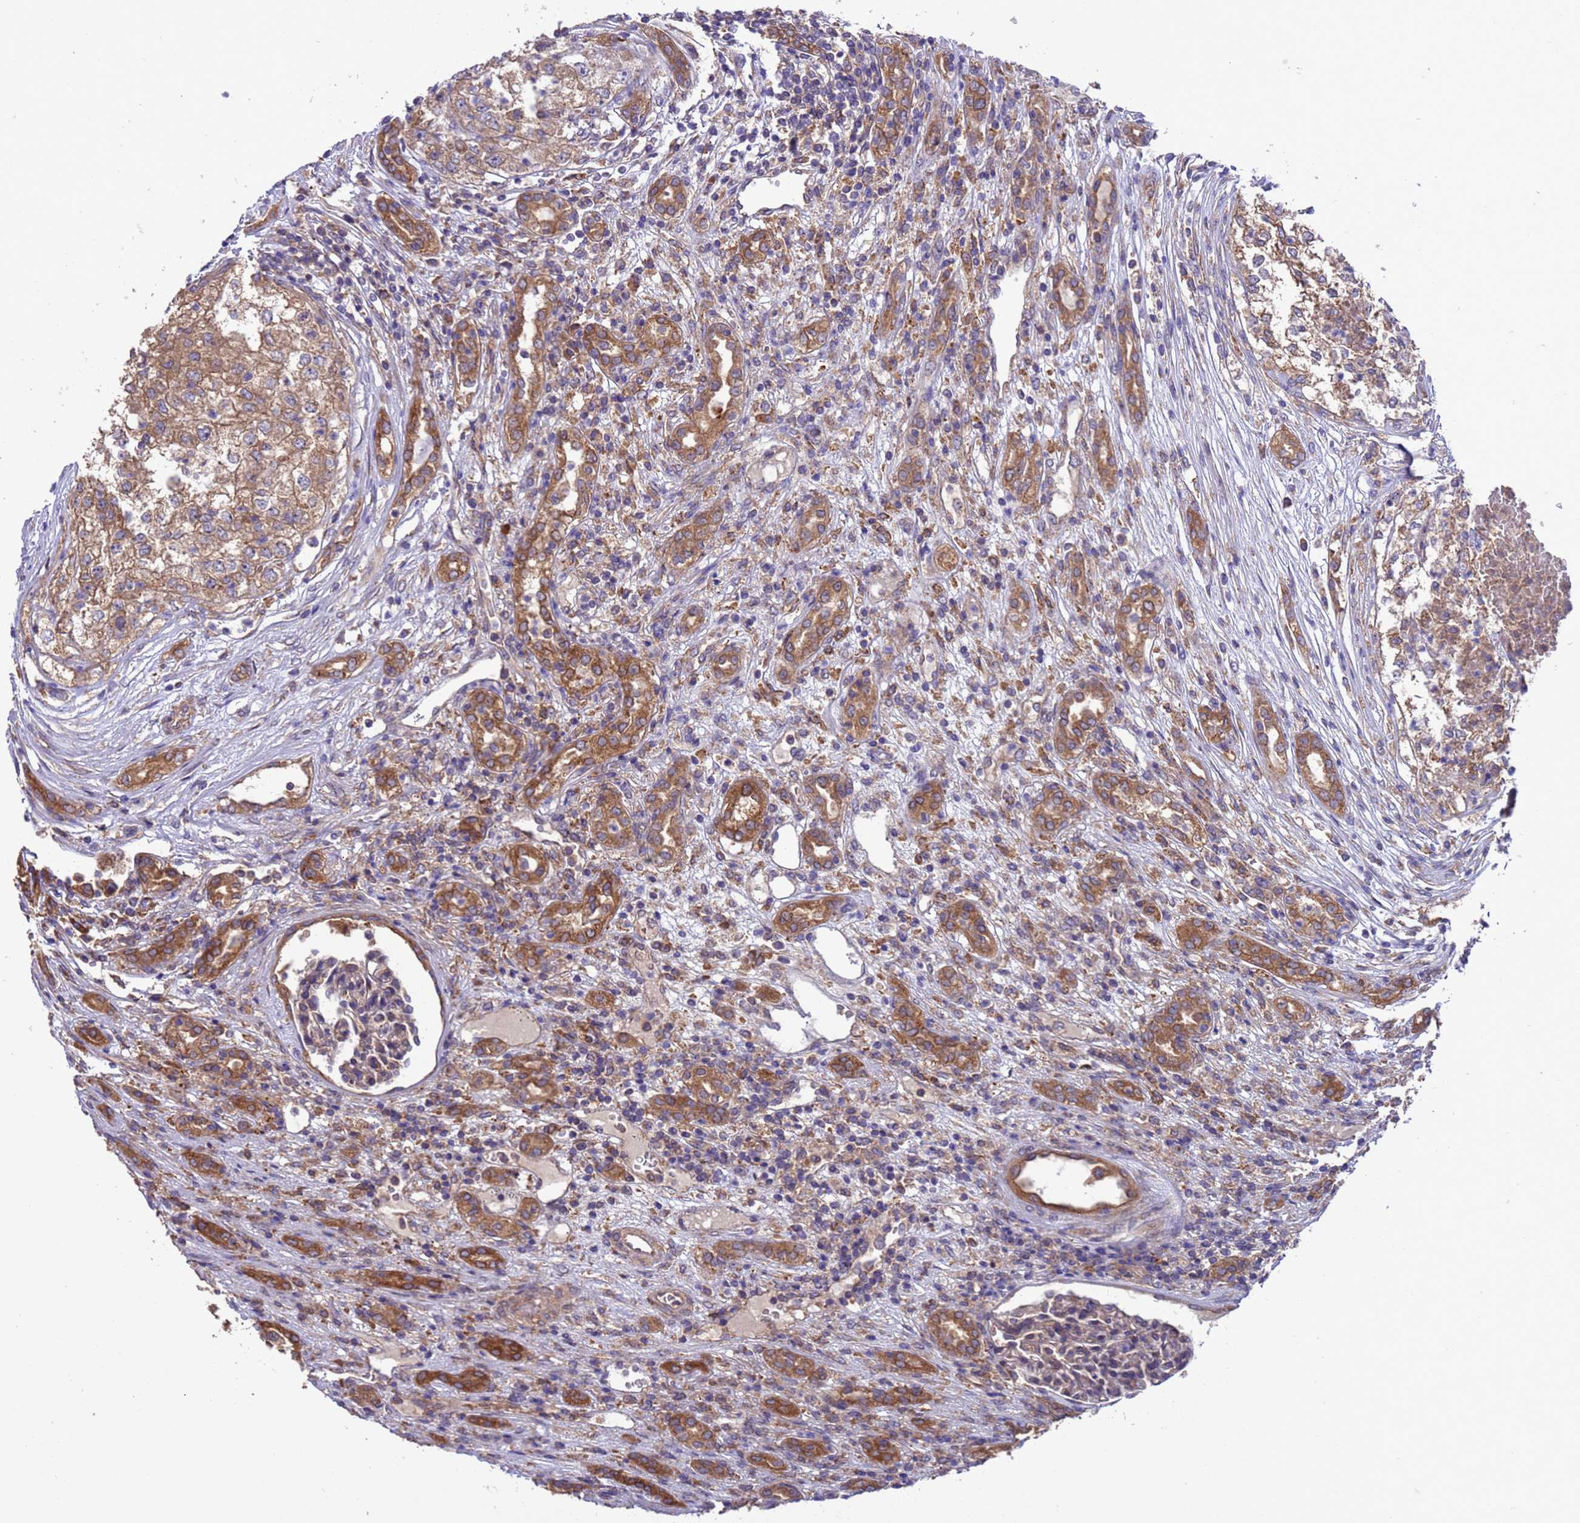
{"staining": {"intensity": "moderate", "quantity": ">75%", "location": "cytoplasmic/membranous"}, "tissue": "renal cancer", "cell_type": "Tumor cells", "image_type": "cancer", "snomed": [{"axis": "morphology", "description": "Adenocarcinoma, NOS"}, {"axis": "topography", "description": "Kidney"}], "caption": "High-magnification brightfield microscopy of adenocarcinoma (renal) stained with DAB (3,3'-diaminobenzidine) (brown) and counterstained with hematoxylin (blue). tumor cells exhibit moderate cytoplasmic/membranous staining is appreciated in approximately>75% of cells.", "gene": "ARHGAP12", "patient": {"sex": "female", "age": 54}}